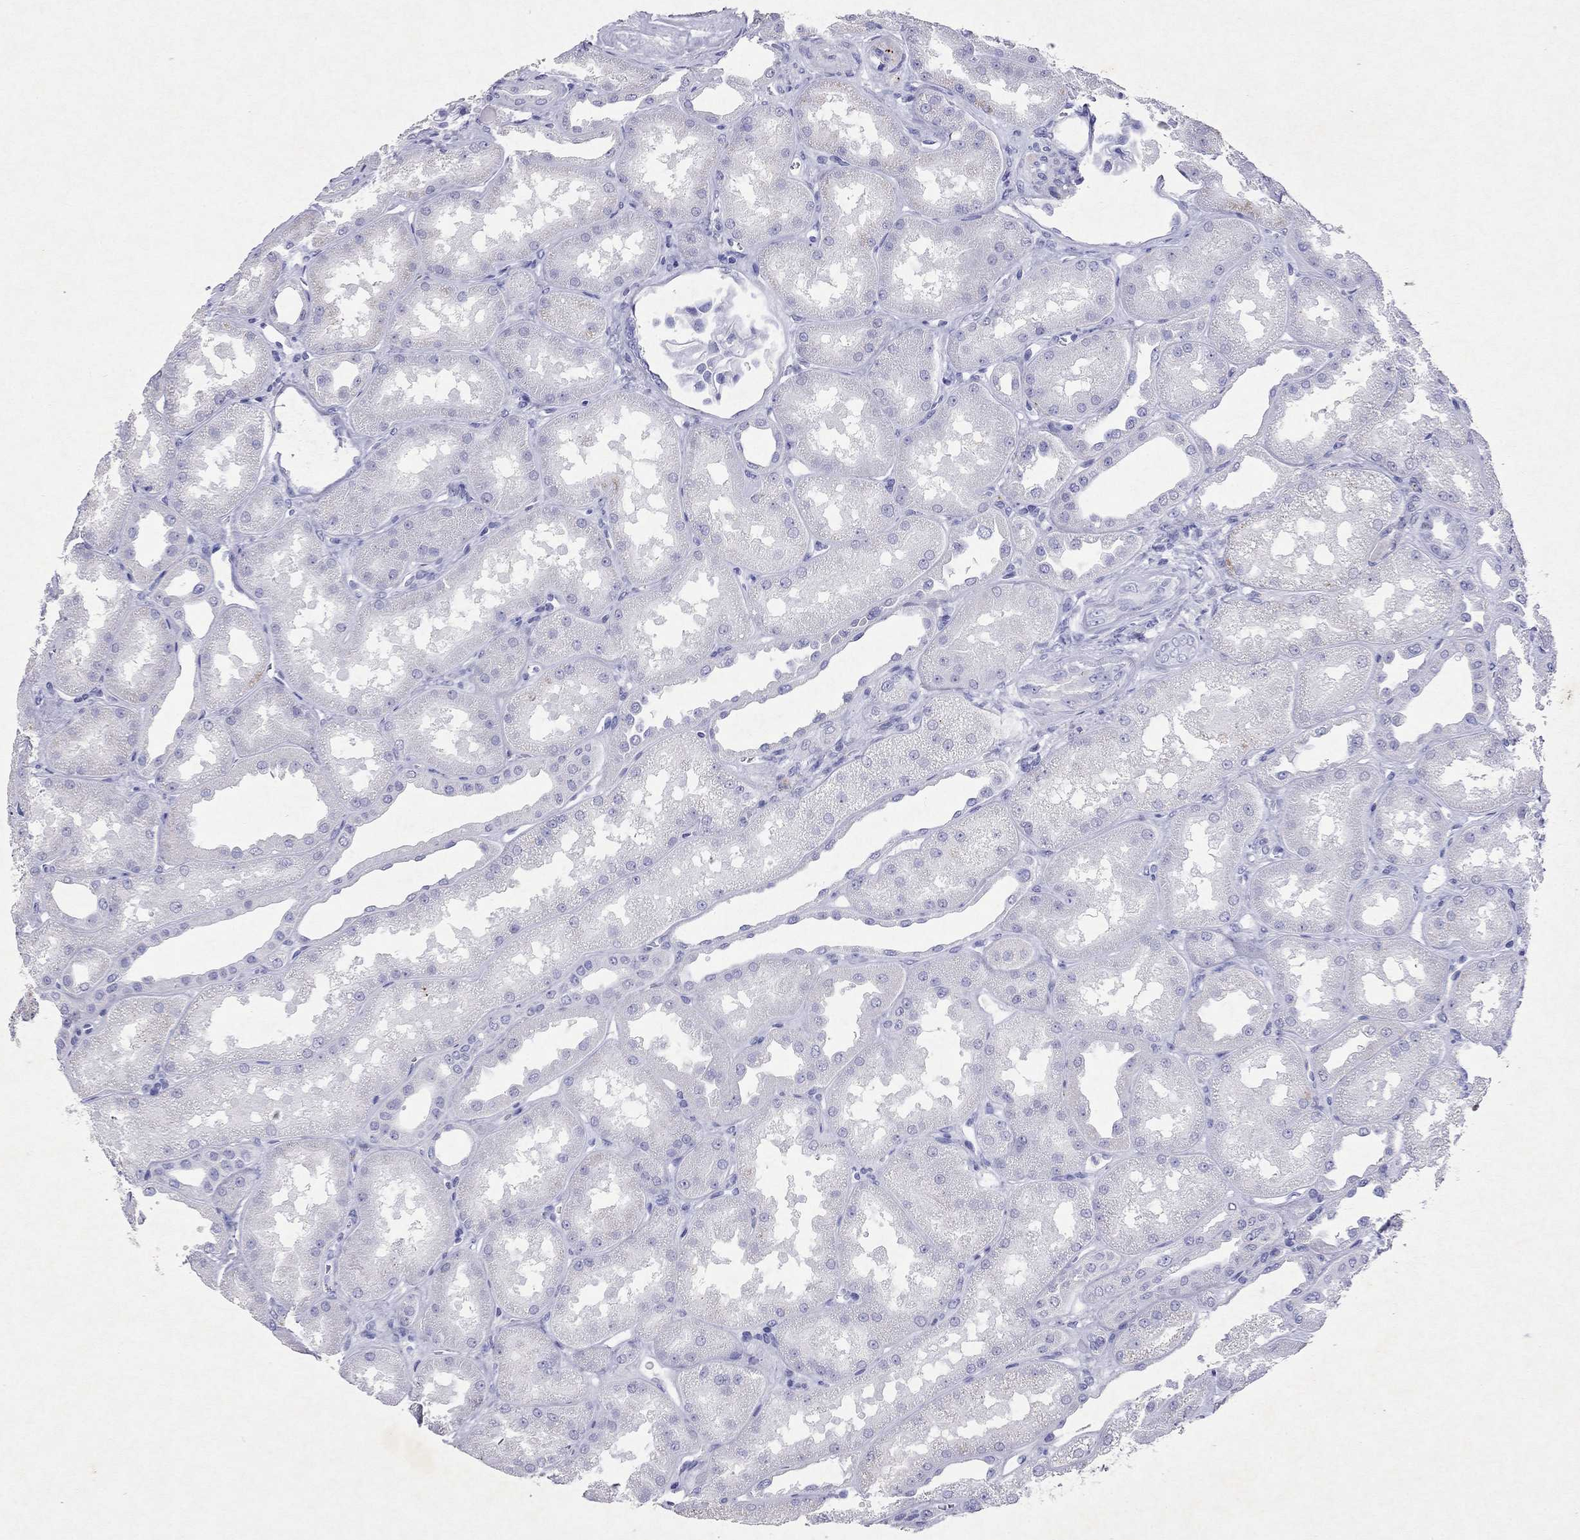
{"staining": {"intensity": "negative", "quantity": "none", "location": "none"}, "tissue": "kidney", "cell_type": "Cells in glomeruli", "image_type": "normal", "snomed": [{"axis": "morphology", "description": "Normal tissue, NOS"}, {"axis": "topography", "description": "Kidney"}], "caption": "Immunohistochemical staining of normal human kidney displays no significant expression in cells in glomeruli. (IHC, brightfield microscopy, high magnification).", "gene": "ARMC12", "patient": {"sex": "male", "age": 61}}